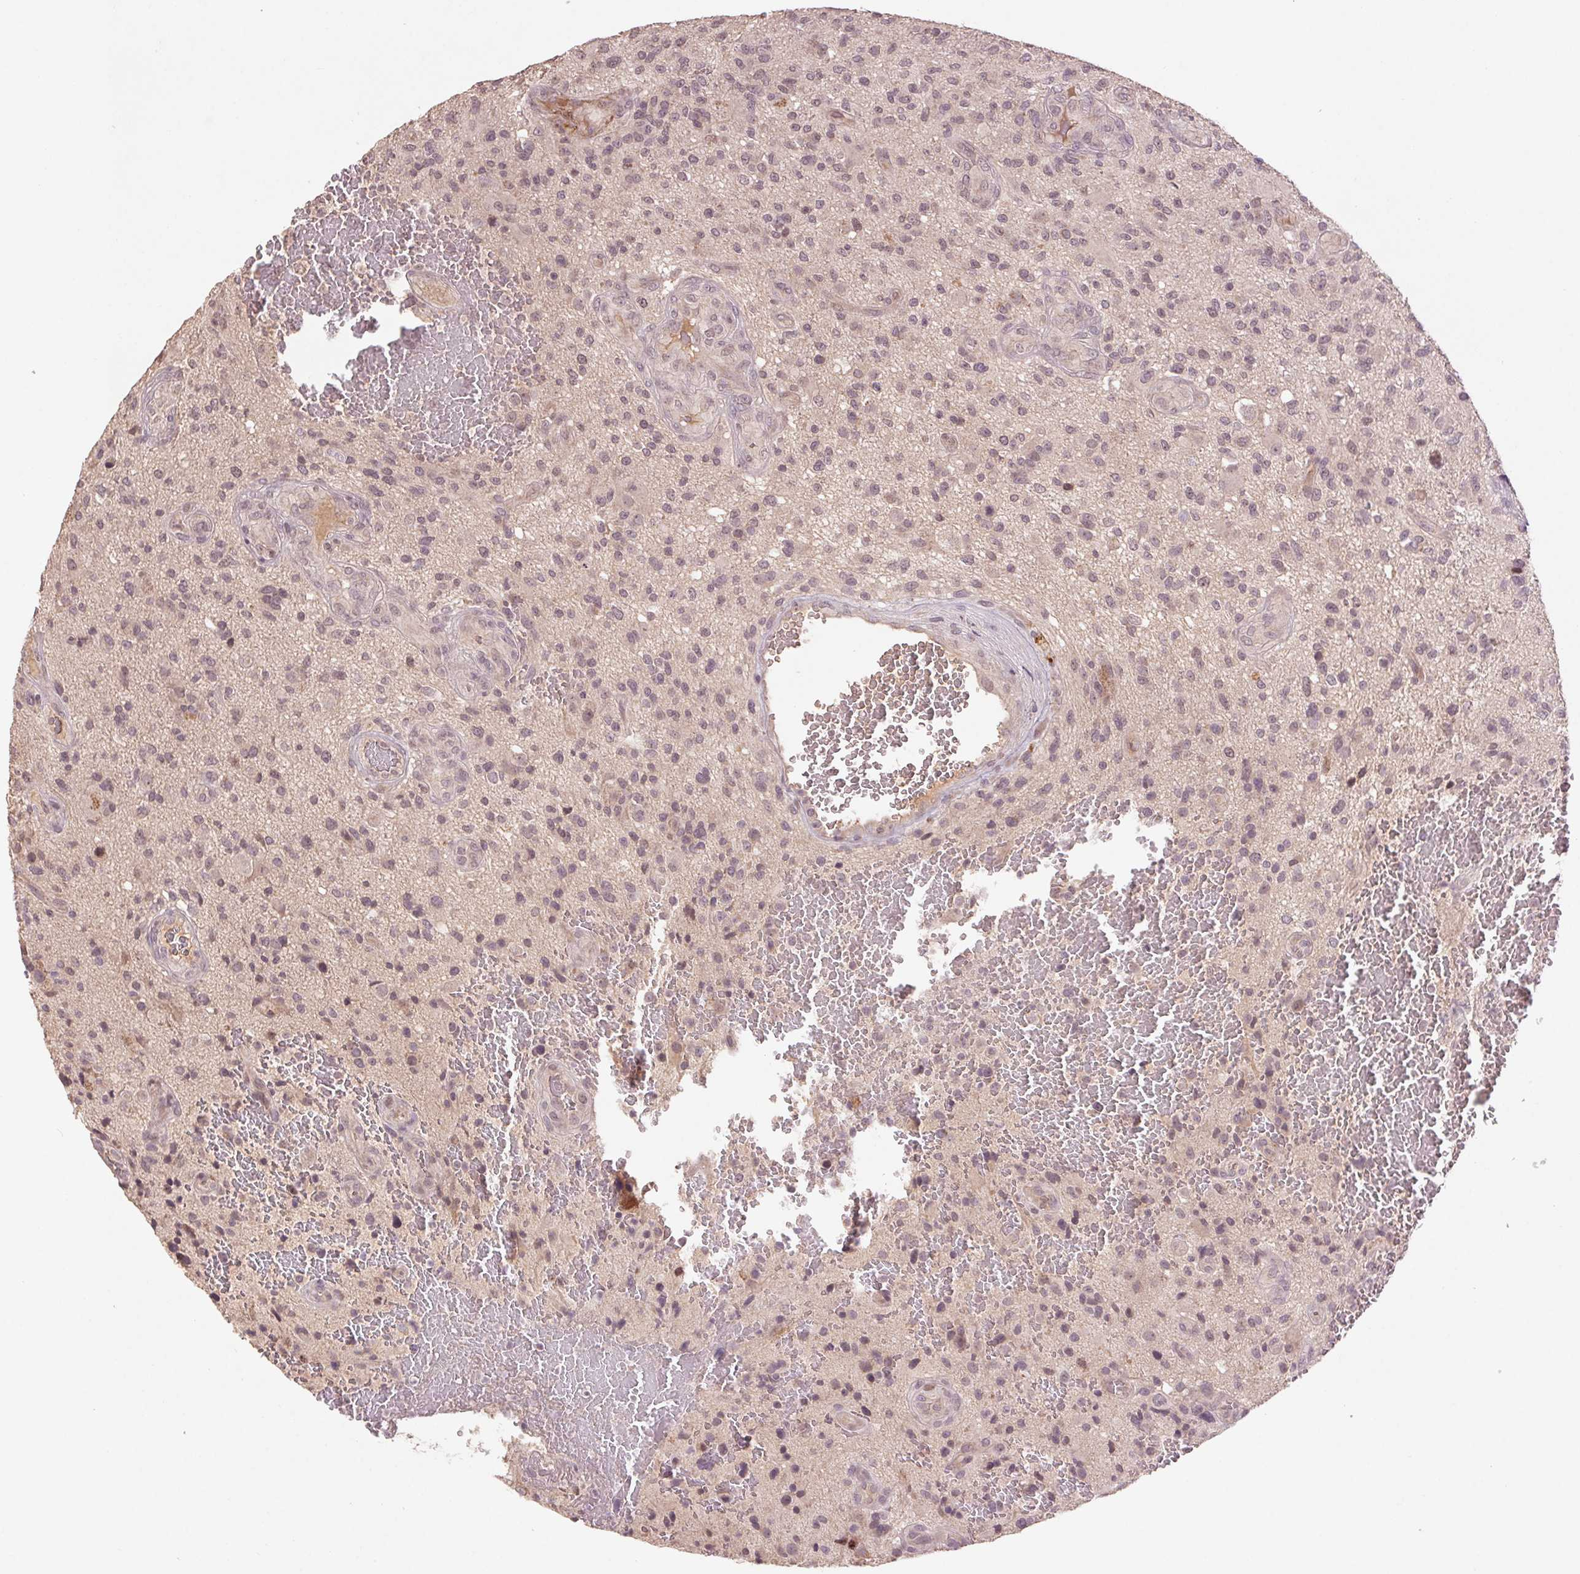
{"staining": {"intensity": "weak", "quantity": "25%-75%", "location": "nuclear"}, "tissue": "glioma", "cell_type": "Tumor cells", "image_type": "cancer", "snomed": [{"axis": "morphology", "description": "Glioma, malignant, High grade"}, {"axis": "topography", "description": "Brain"}], "caption": "Human malignant glioma (high-grade) stained for a protein (brown) reveals weak nuclear positive staining in approximately 25%-75% of tumor cells.", "gene": "SMLR1", "patient": {"sex": "male", "age": 47}}